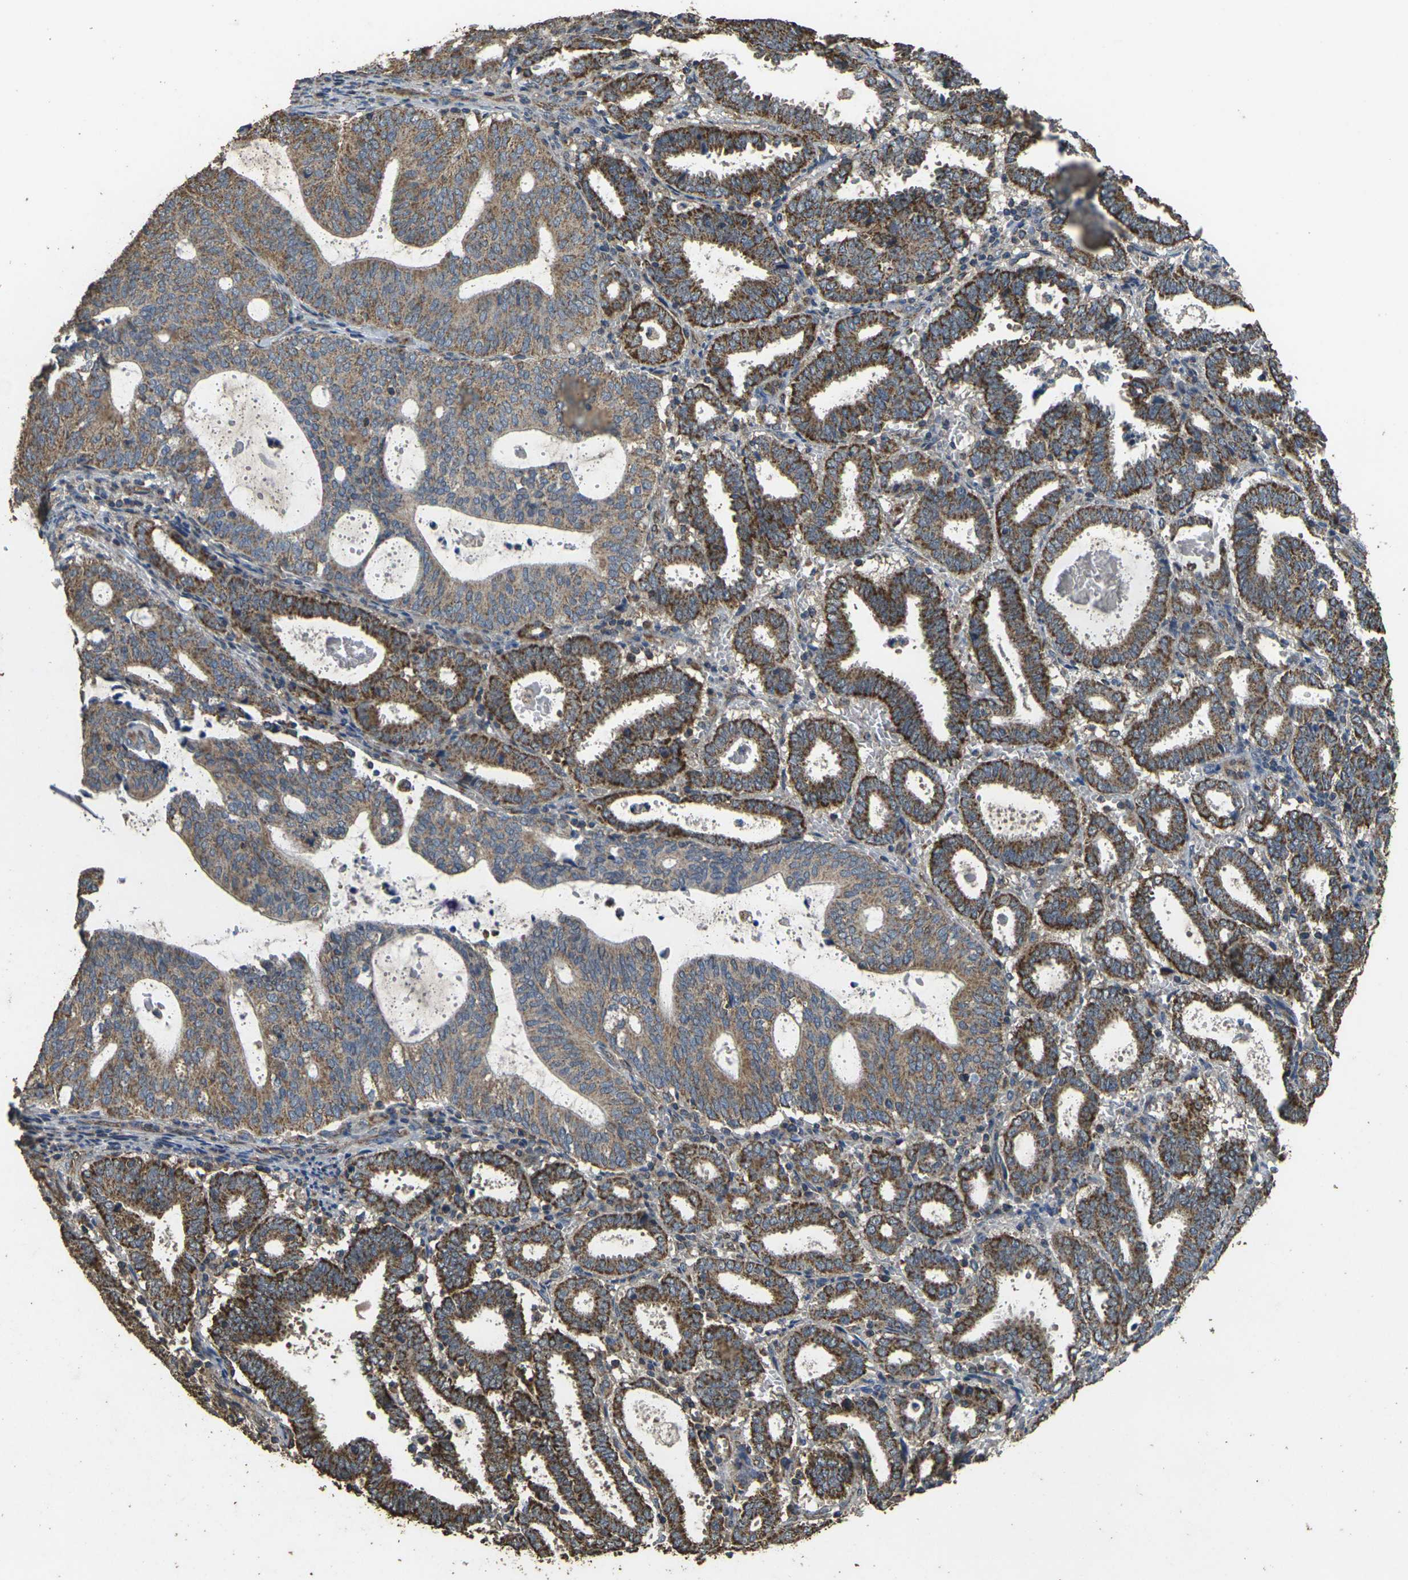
{"staining": {"intensity": "strong", "quantity": ">75%", "location": "cytoplasmic/membranous"}, "tissue": "endometrial cancer", "cell_type": "Tumor cells", "image_type": "cancer", "snomed": [{"axis": "morphology", "description": "Adenocarcinoma, NOS"}, {"axis": "topography", "description": "Uterus"}], "caption": "Immunohistochemical staining of endometrial cancer reveals high levels of strong cytoplasmic/membranous protein staining in approximately >75% of tumor cells.", "gene": "MAPK11", "patient": {"sex": "female", "age": 83}}